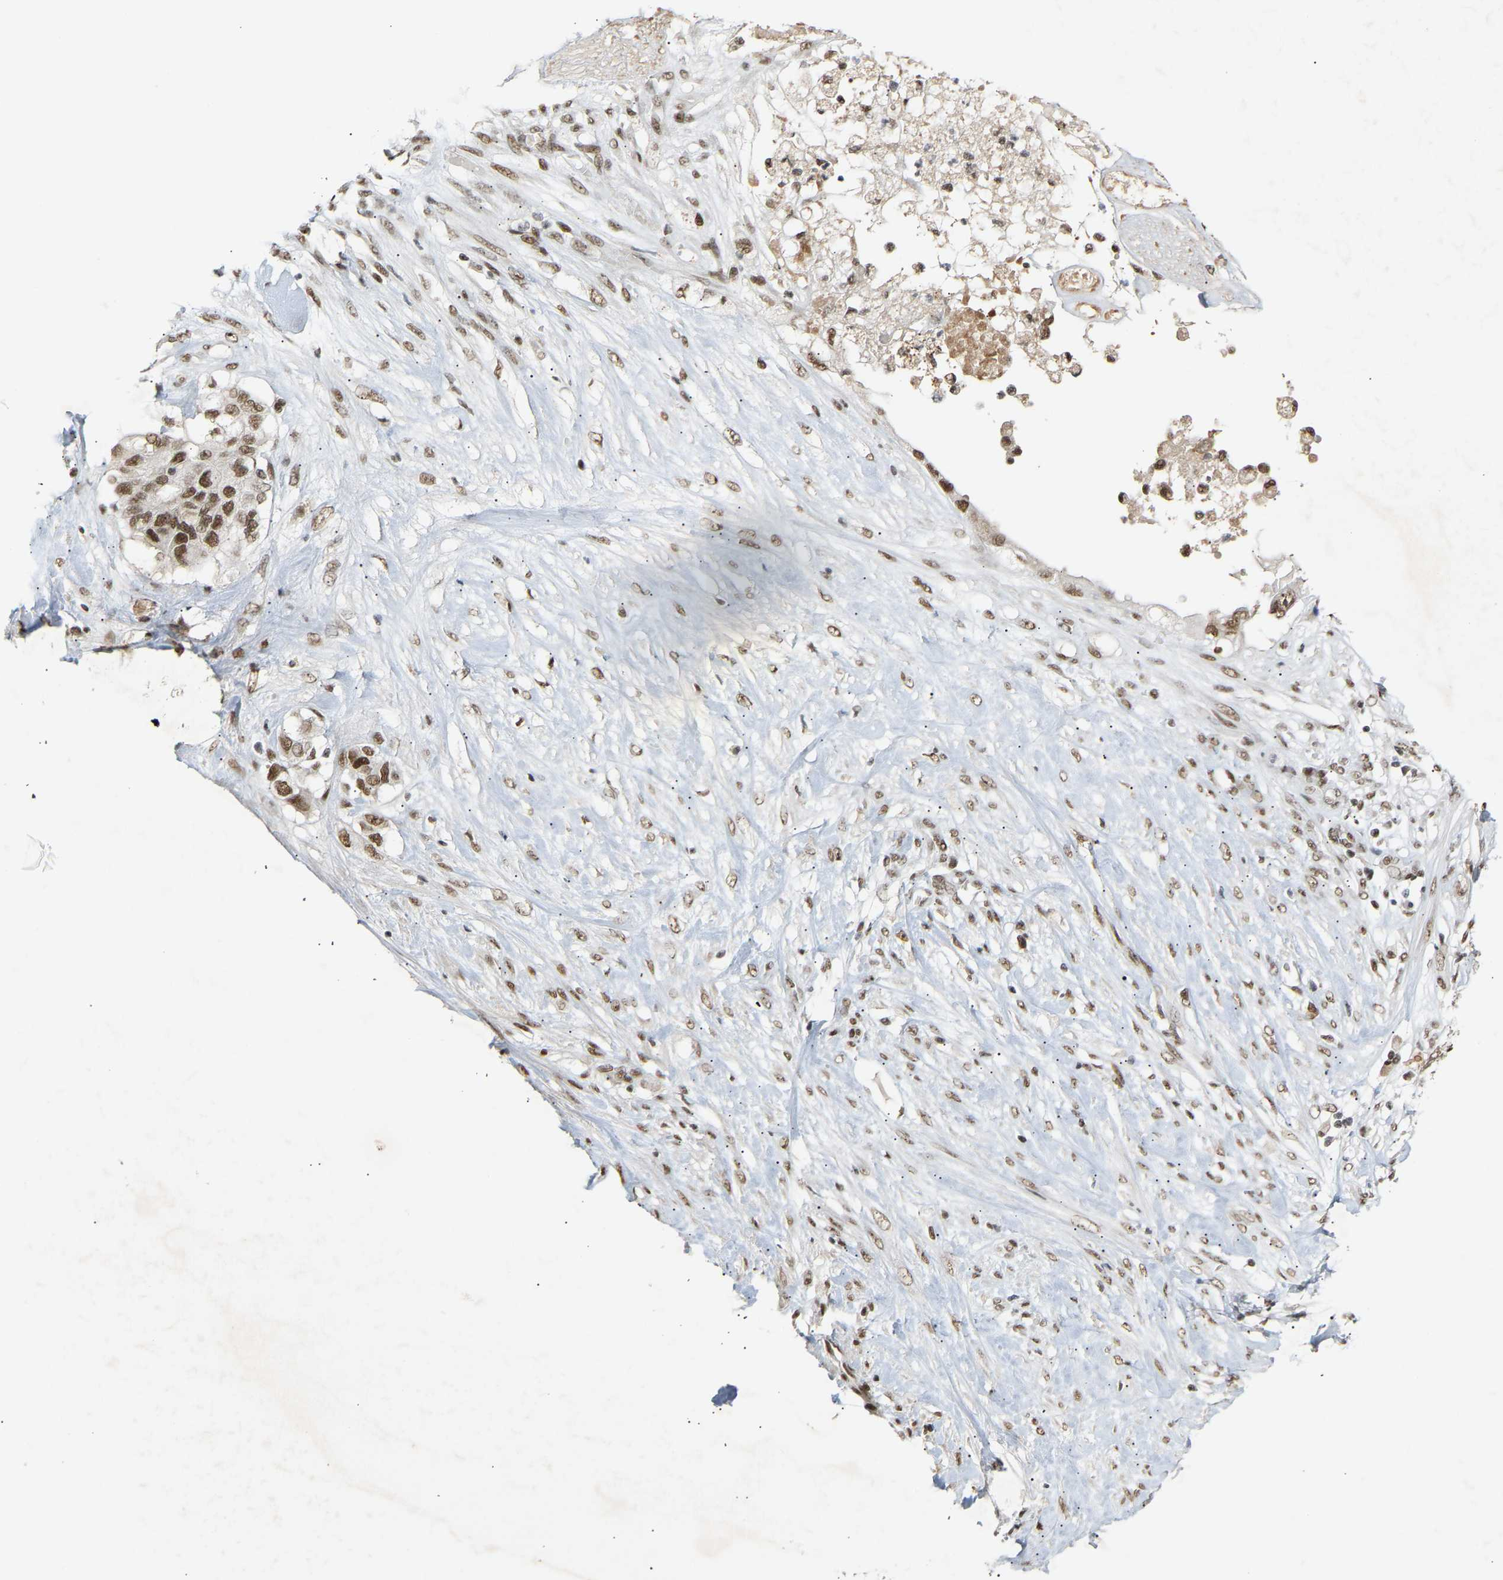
{"staining": {"intensity": "strong", "quantity": ">75%", "location": "nuclear"}, "tissue": "pancreatic cancer", "cell_type": "Tumor cells", "image_type": "cancer", "snomed": [{"axis": "morphology", "description": "Adenocarcinoma, NOS"}, {"axis": "topography", "description": "Pancreas"}], "caption": "Pancreatic adenocarcinoma stained with a brown dye demonstrates strong nuclear positive positivity in approximately >75% of tumor cells.", "gene": "NELFB", "patient": {"sex": "female", "age": 56}}